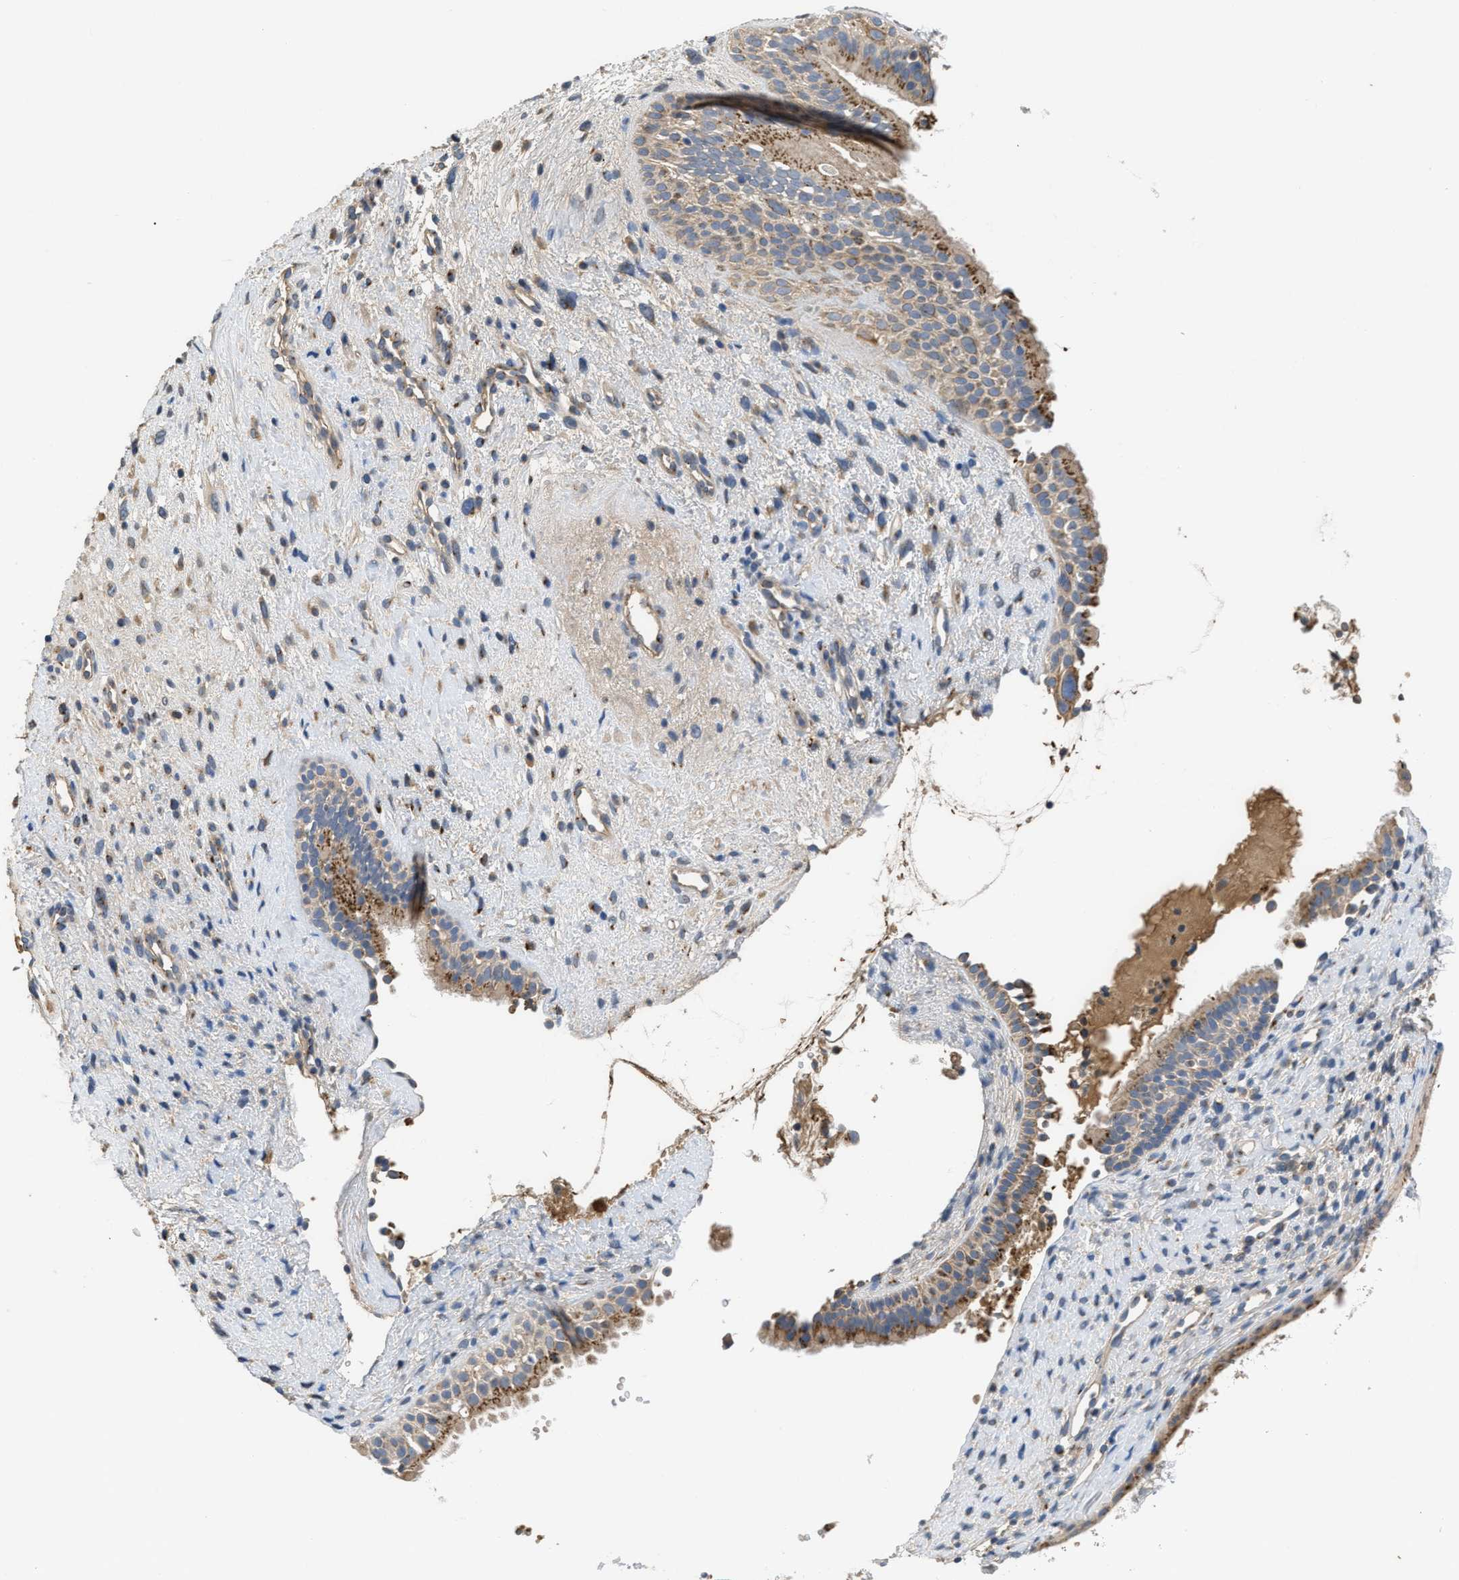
{"staining": {"intensity": "moderate", "quantity": "25%-75%", "location": "cytoplasmic/membranous"}, "tissue": "nasopharynx", "cell_type": "Respiratory epithelial cells", "image_type": "normal", "snomed": [{"axis": "morphology", "description": "Normal tissue, NOS"}, {"axis": "topography", "description": "Nasopharynx"}], "caption": "This image reveals IHC staining of unremarkable nasopharynx, with medium moderate cytoplasmic/membranous expression in about 25%-75% of respiratory epithelial cells.", "gene": "SIK2", "patient": {"sex": "male", "age": 22}}